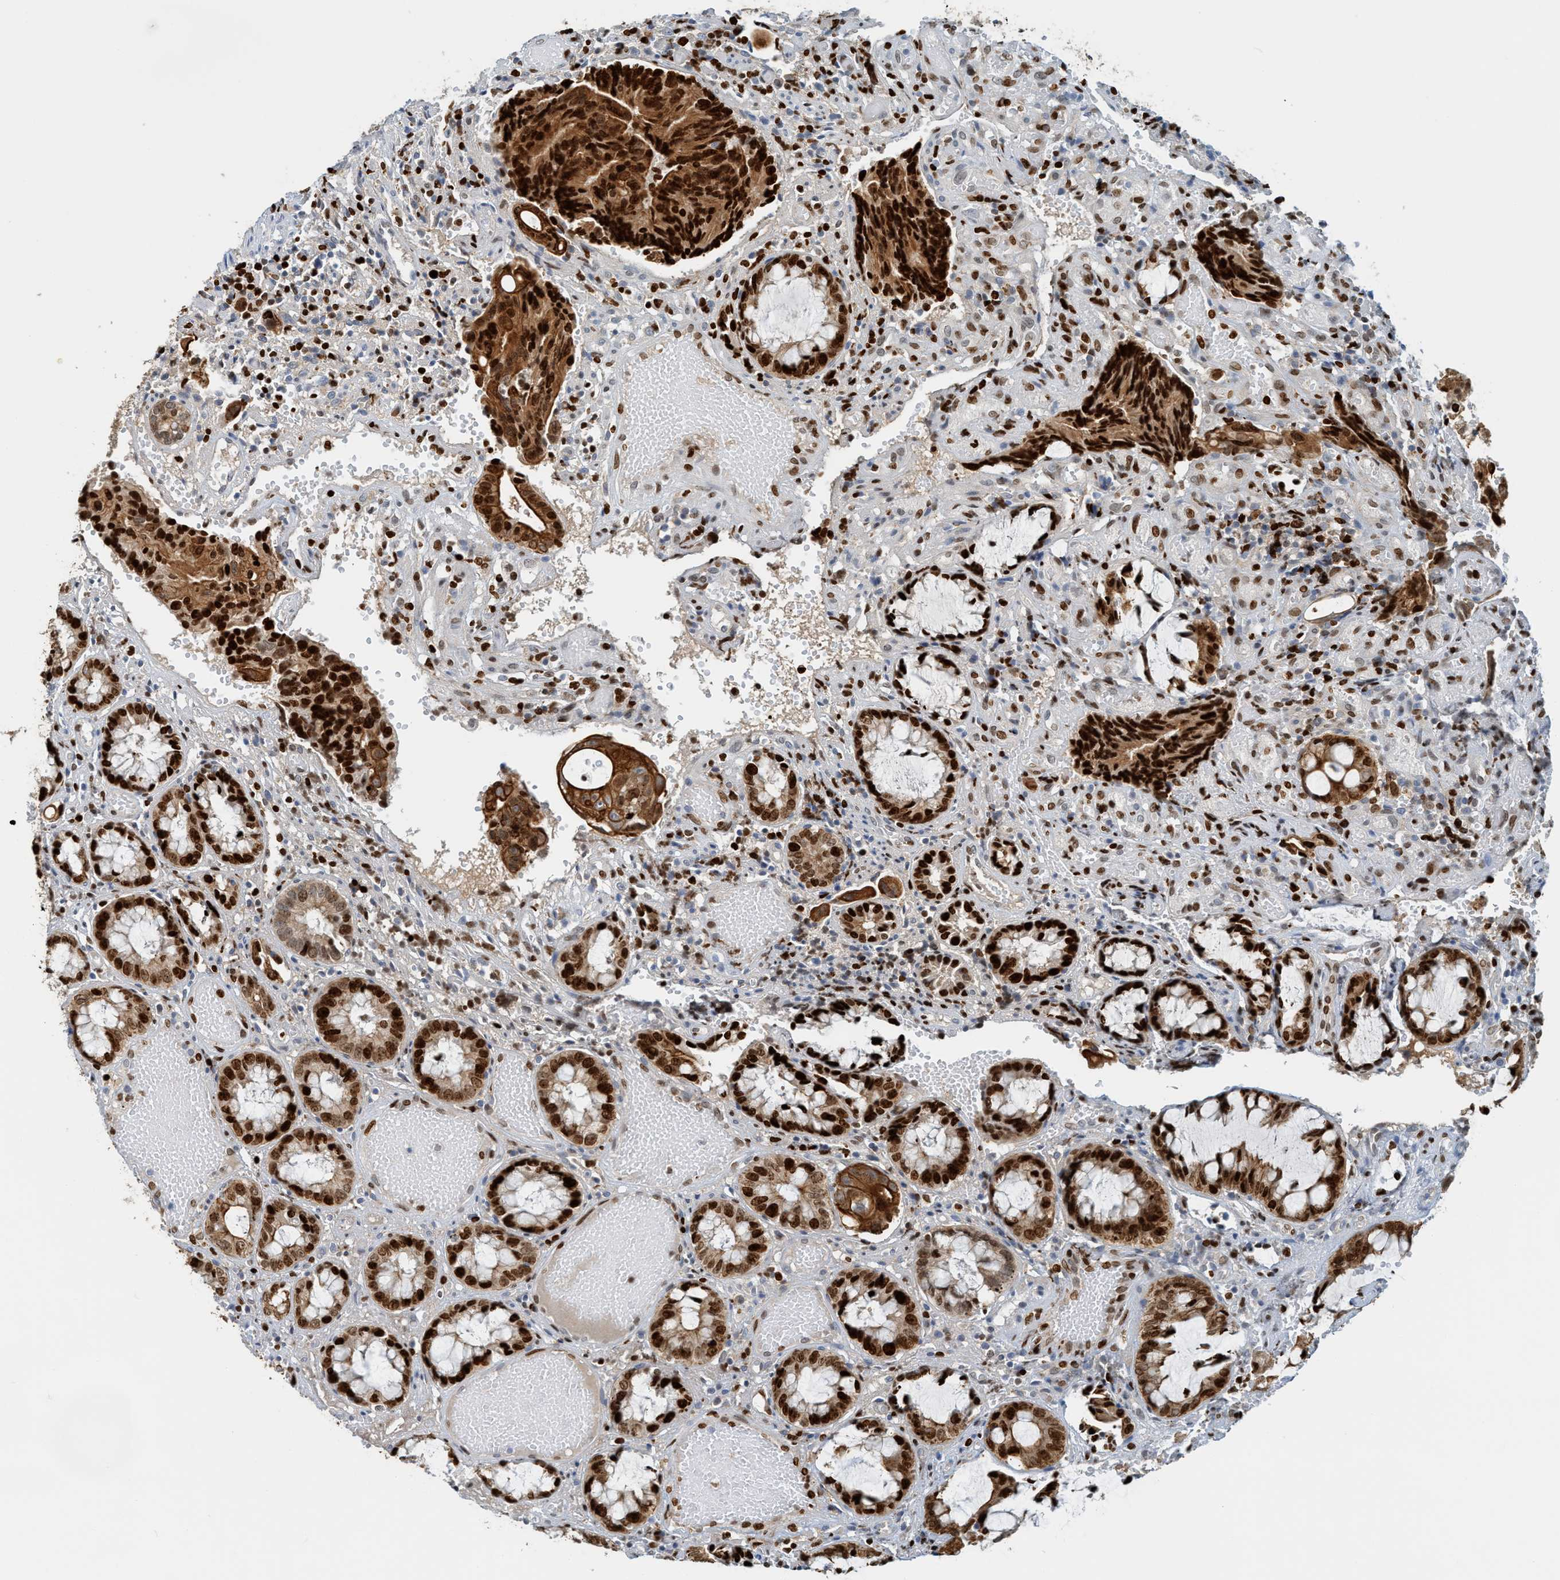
{"staining": {"intensity": "strong", "quantity": ">75%", "location": "cytoplasmic/membranous,nuclear"}, "tissue": "colorectal cancer", "cell_type": "Tumor cells", "image_type": "cancer", "snomed": [{"axis": "morphology", "description": "Adenocarcinoma, NOS"}, {"axis": "topography", "description": "Colon"}], "caption": "Immunohistochemistry (IHC) (DAB (3,3'-diaminobenzidine)) staining of human adenocarcinoma (colorectal) exhibits strong cytoplasmic/membranous and nuclear protein staining in approximately >75% of tumor cells.", "gene": "SH3D19", "patient": {"sex": "female", "age": 57}}